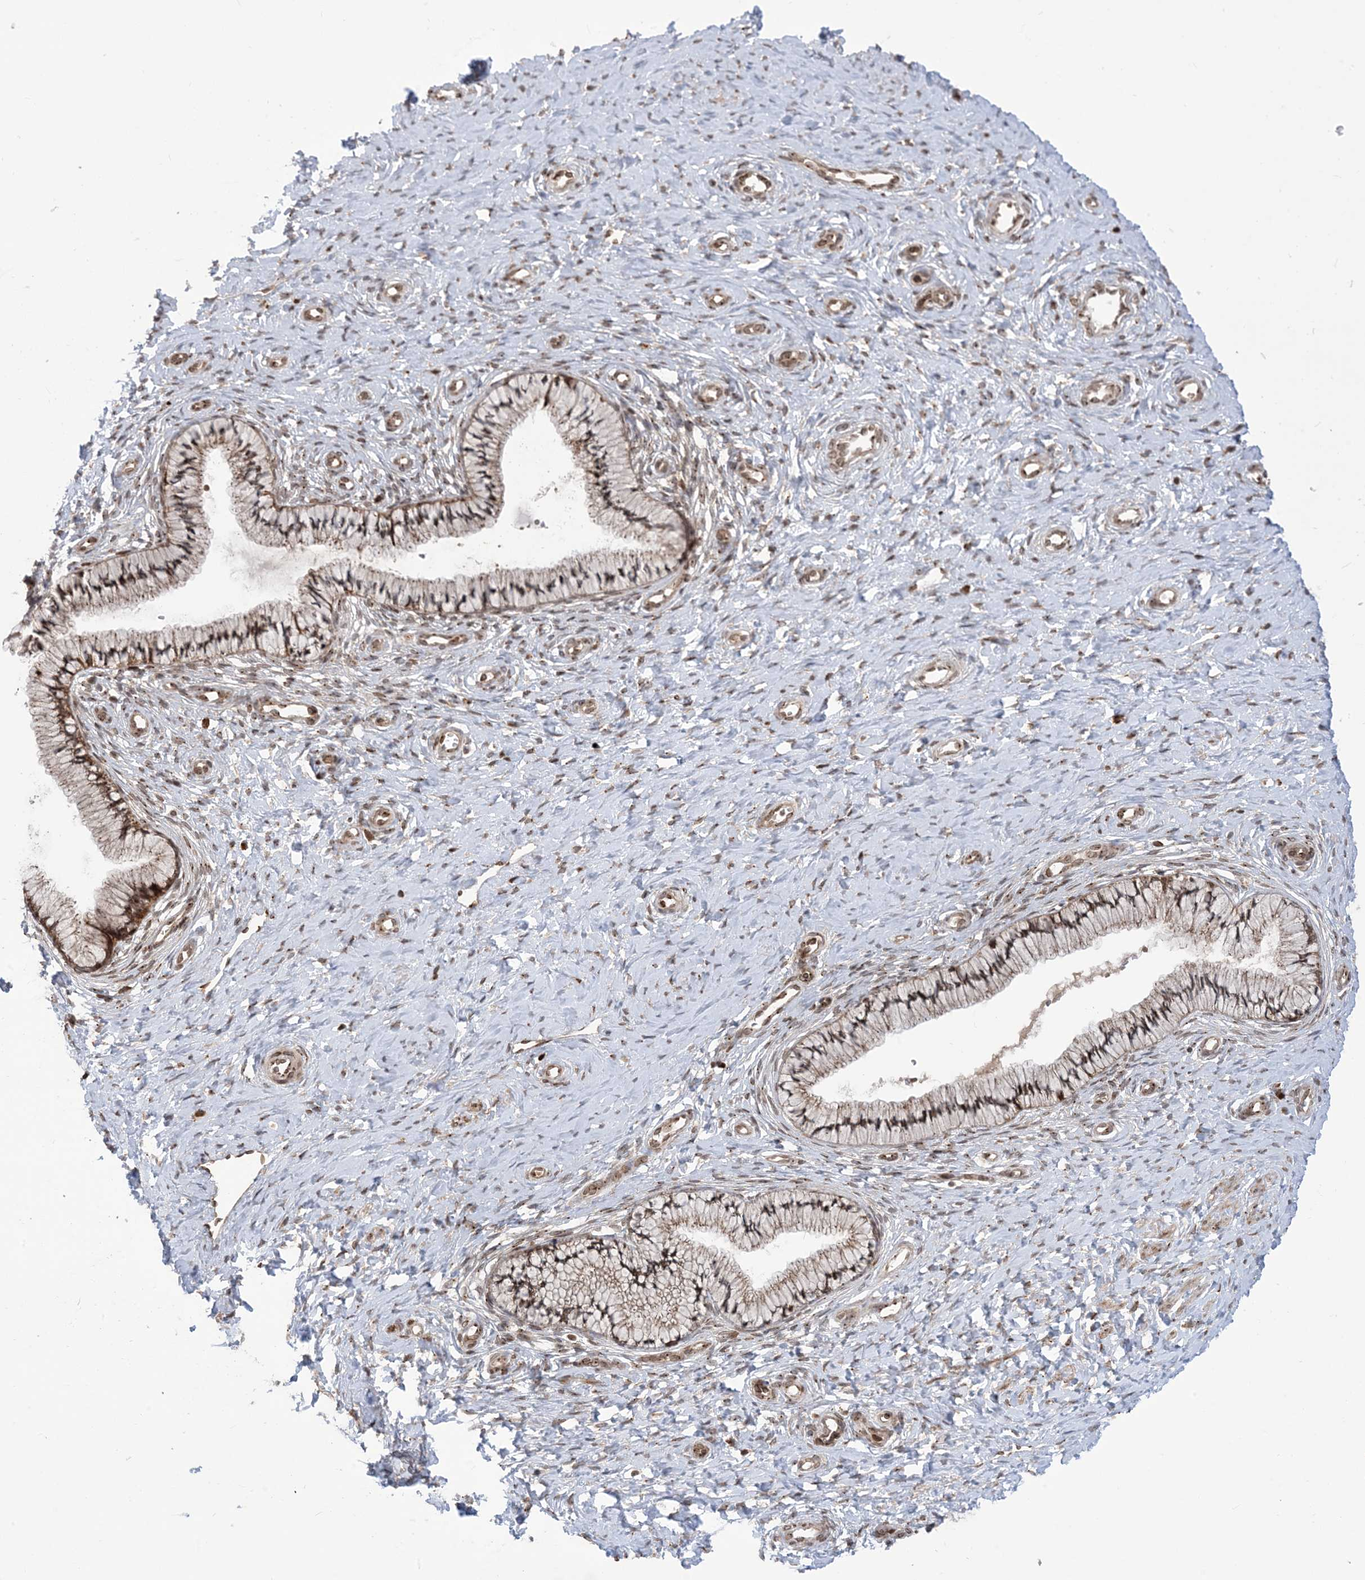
{"staining": {"intensity": "strong", "quantity": "25%-75%", "location": "cytoplasmic/membranous"}, "tissue": "cervix", "cell_type": "Glandular cells", "image_type": "normal", "snomed": [{"axis": "morphology", "description": "Normal tissue, NOS"}, {"axis": "topography", "description": "Cervix"}], "caption": "Approximately 25%-75% of glandular cells in unremarkable human cervix exhibit strong cytoplasmic/membranous protein positivity as visualized by brown immunohistochemical staining.", "gene": "CASP4", "patient": {"sex": "female", "age": 36}}